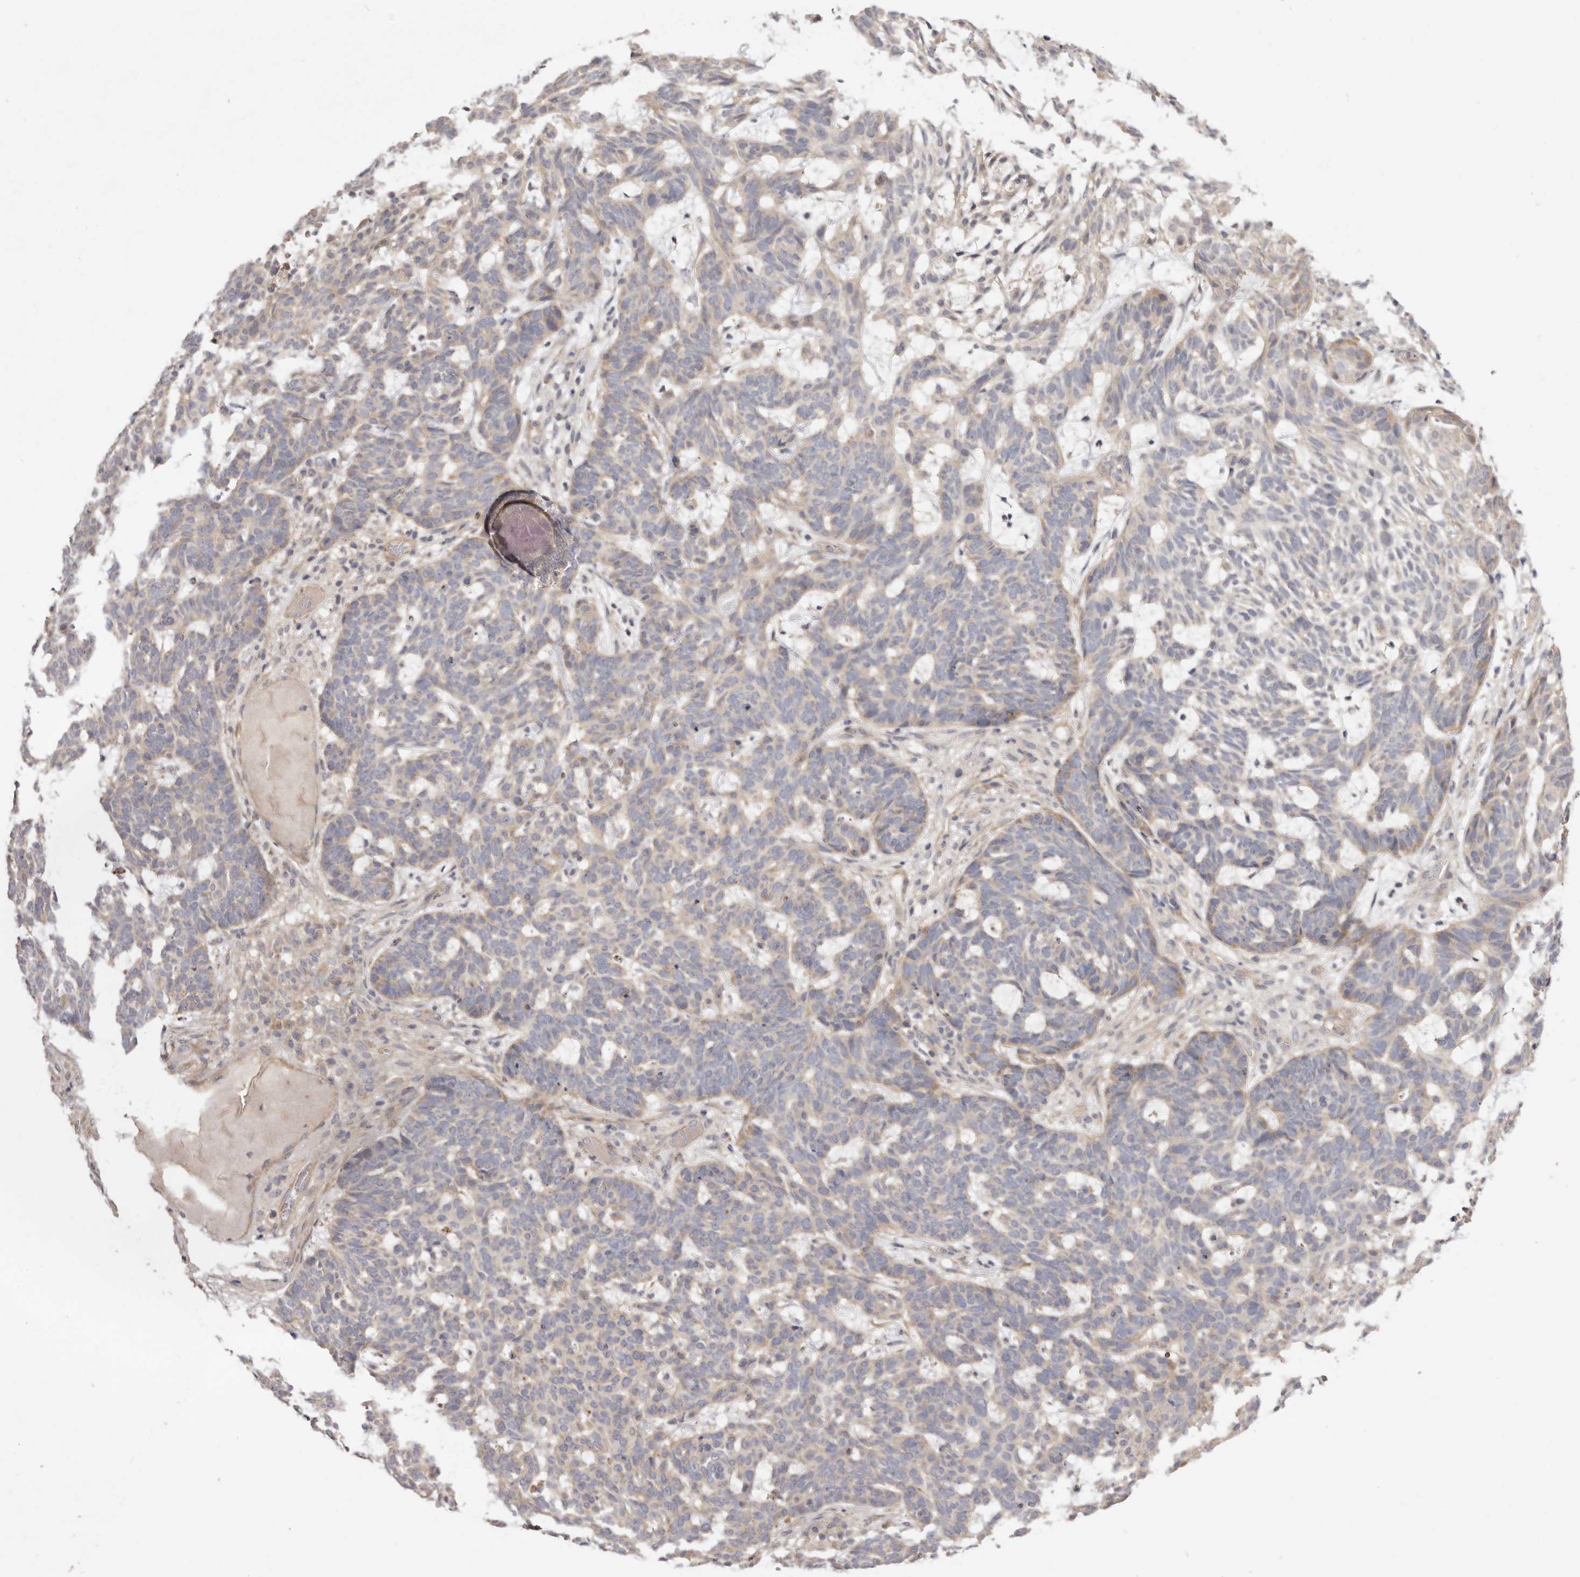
{"staining": {"intensity": "negative", "quantity": "none", "location": "none"}, "tissue": "skin cancer", "cell_type": "Tumor cells", "image_type": "cancer", "snomed": [{"axis": "morphology", "description": "Basal cell carcinoma"}, {"axis": "topography", "description": "Skin"}], "caption": "Immunohistochemical staining of skin cancer (basal cell carcinoma) reveals no significant positivity in tumor cells.", "gene": "ADAMTS9", "patient": {"sex": "male", "age": 85}}